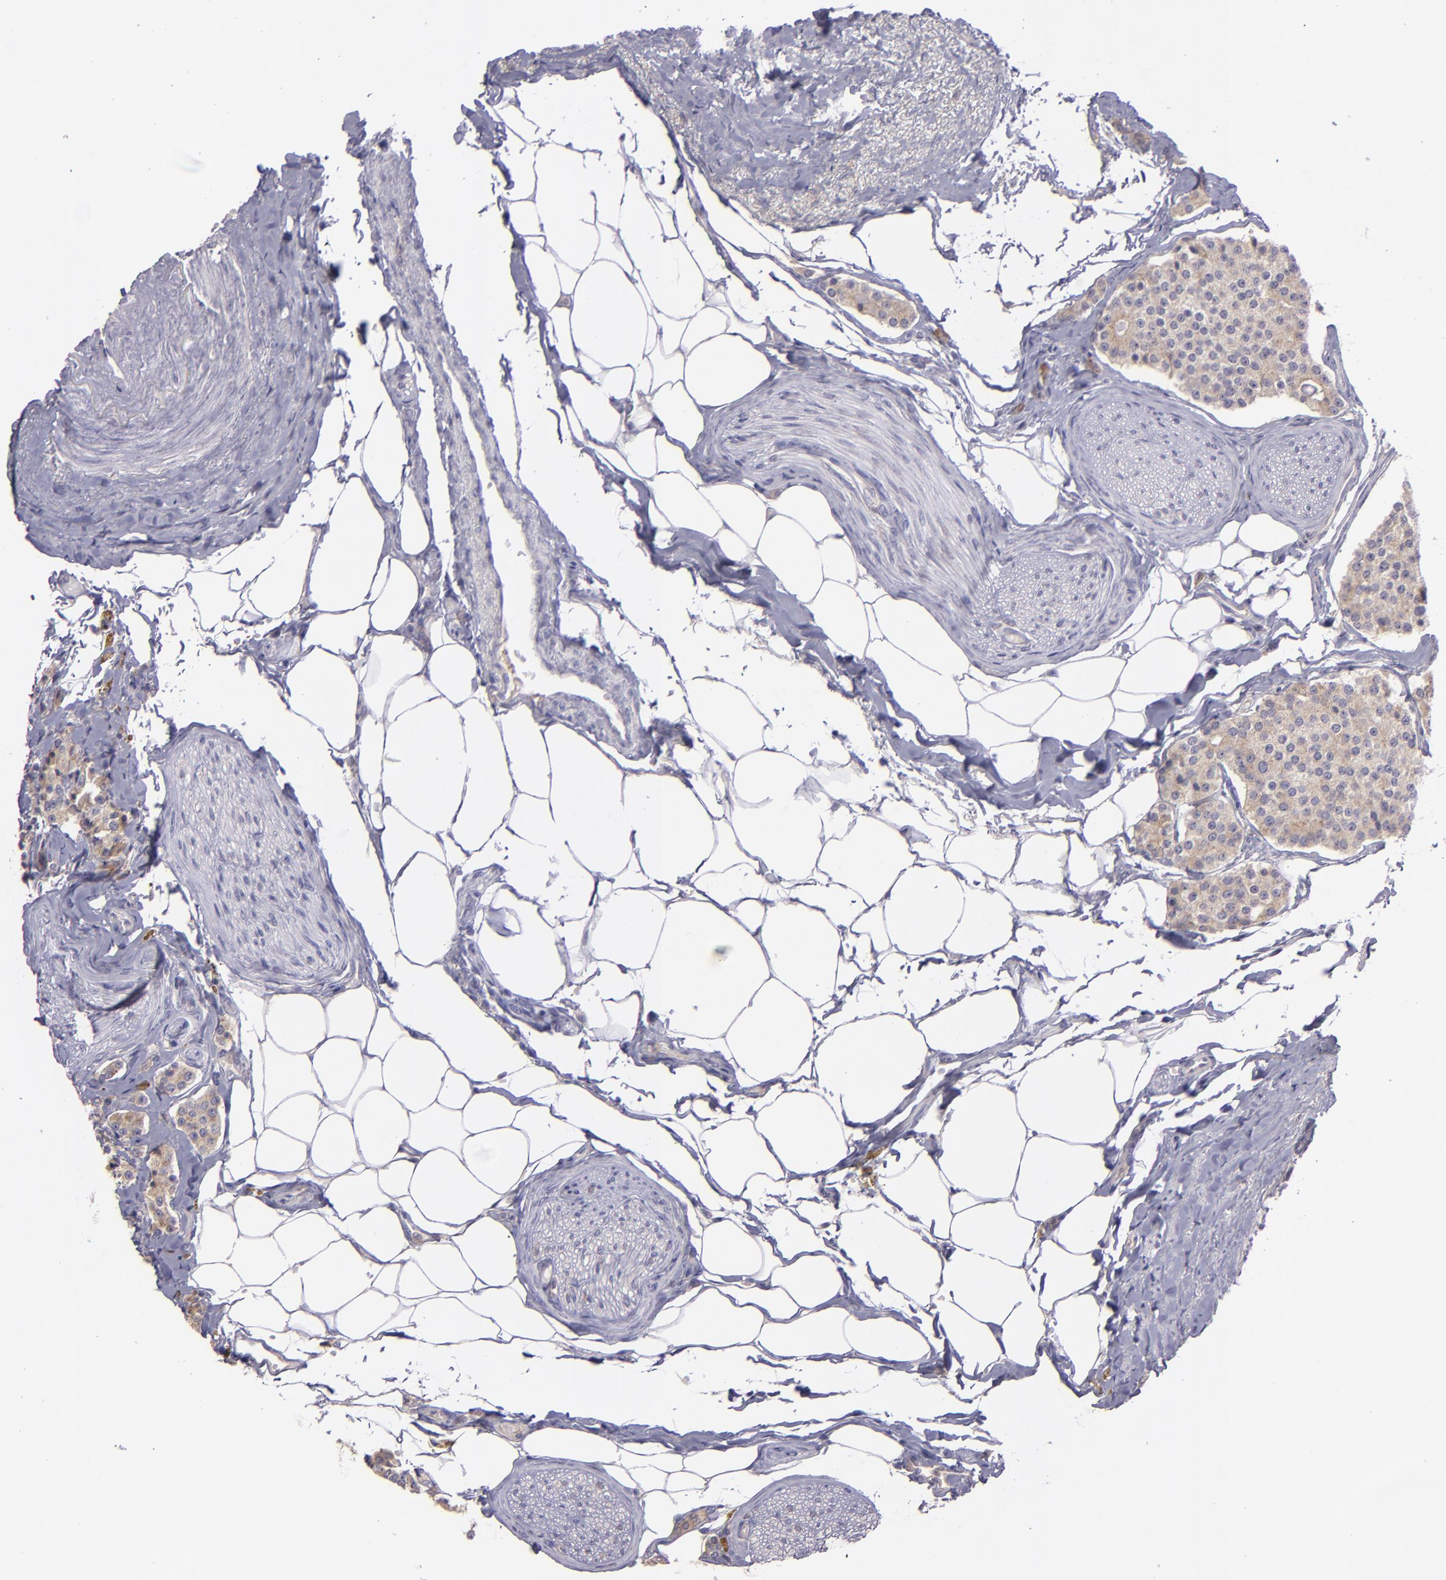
{"staining": {"intensity": "moderate", "quantity": ">75%", "location": "cytoplasmic/membranous"}, "tissue": "carcinoid", "cell_type": "Tumor cells", "image_type": "cancer", "snomed": [{"axis": "morphology", "description": "Carcinoid, malignant, NOS"}, {"axis": "topography", "description": "Colon"}], "caption": "Brown immunohistochemical staining in human carcinoid reveals moderate cytoplasmic/membranous staining in approximately >75% of tumor cells.", "gene": "ECE1", "patient": {"sex": "female", "age": 61}}